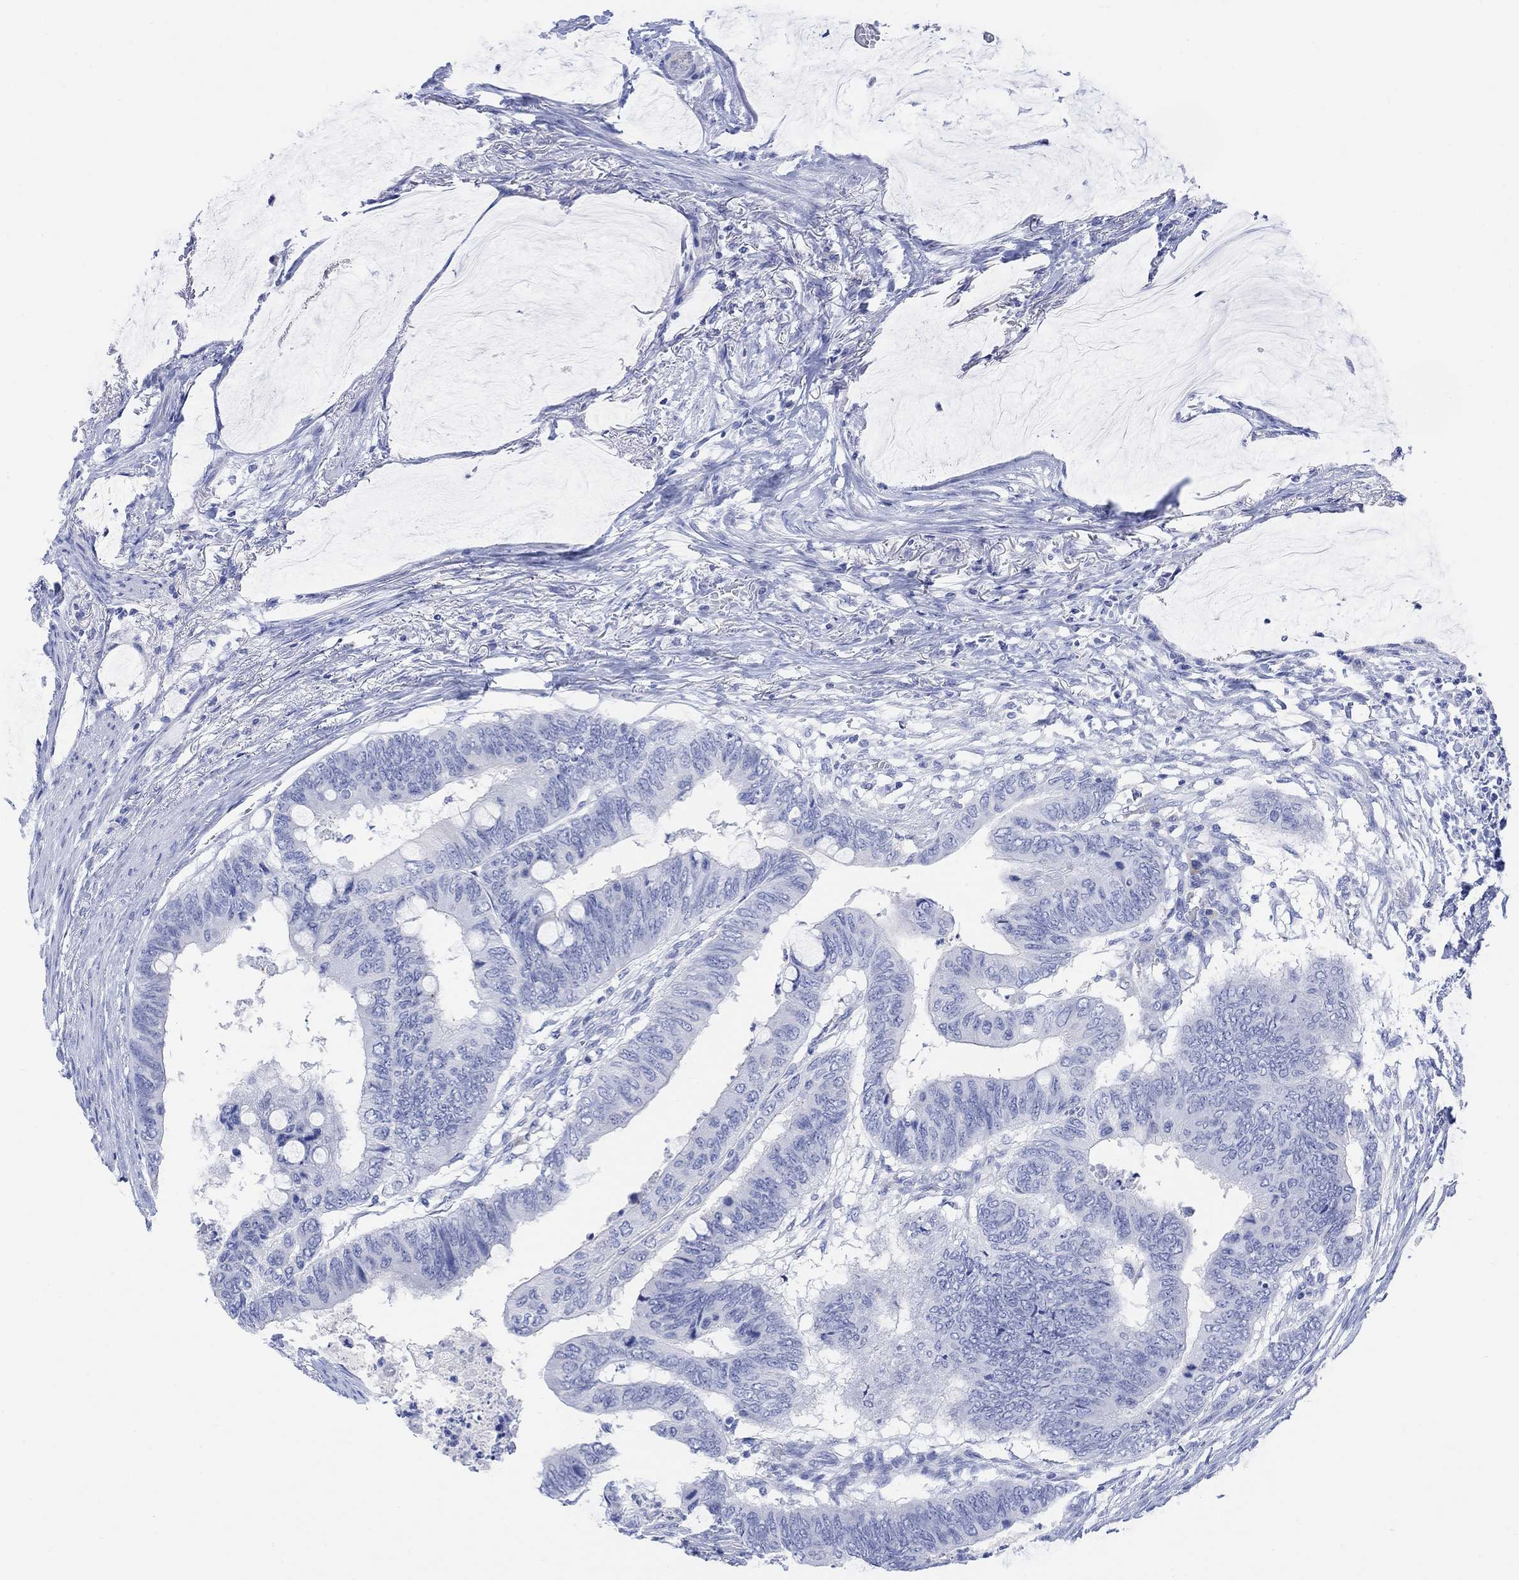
{"staining": {"intensity": "negative", "quantity": "none", "location": "none"}, "tissue": "colorectal cancer", "cell_type": "Tumor cells", "image_type": "cancer", "snomed": [{"axis": "morphology", "description": "Normal tissue, NOS"}, {"axis": "morphology", "description": "Adenocarcinoma, NOS"}, {"axis": "topography", "description": "Rectum"}, {"axis": "topography", "description": "Peripheral nerve tissue"}], "caption": "Immunohistochemistry image of adenocarcinoma (colorectal) stained for a protein (brown), which demonstrates no staining in tumor cells.", "gene": "GNG13", "patient": {"sex": "male", "age": 92}}